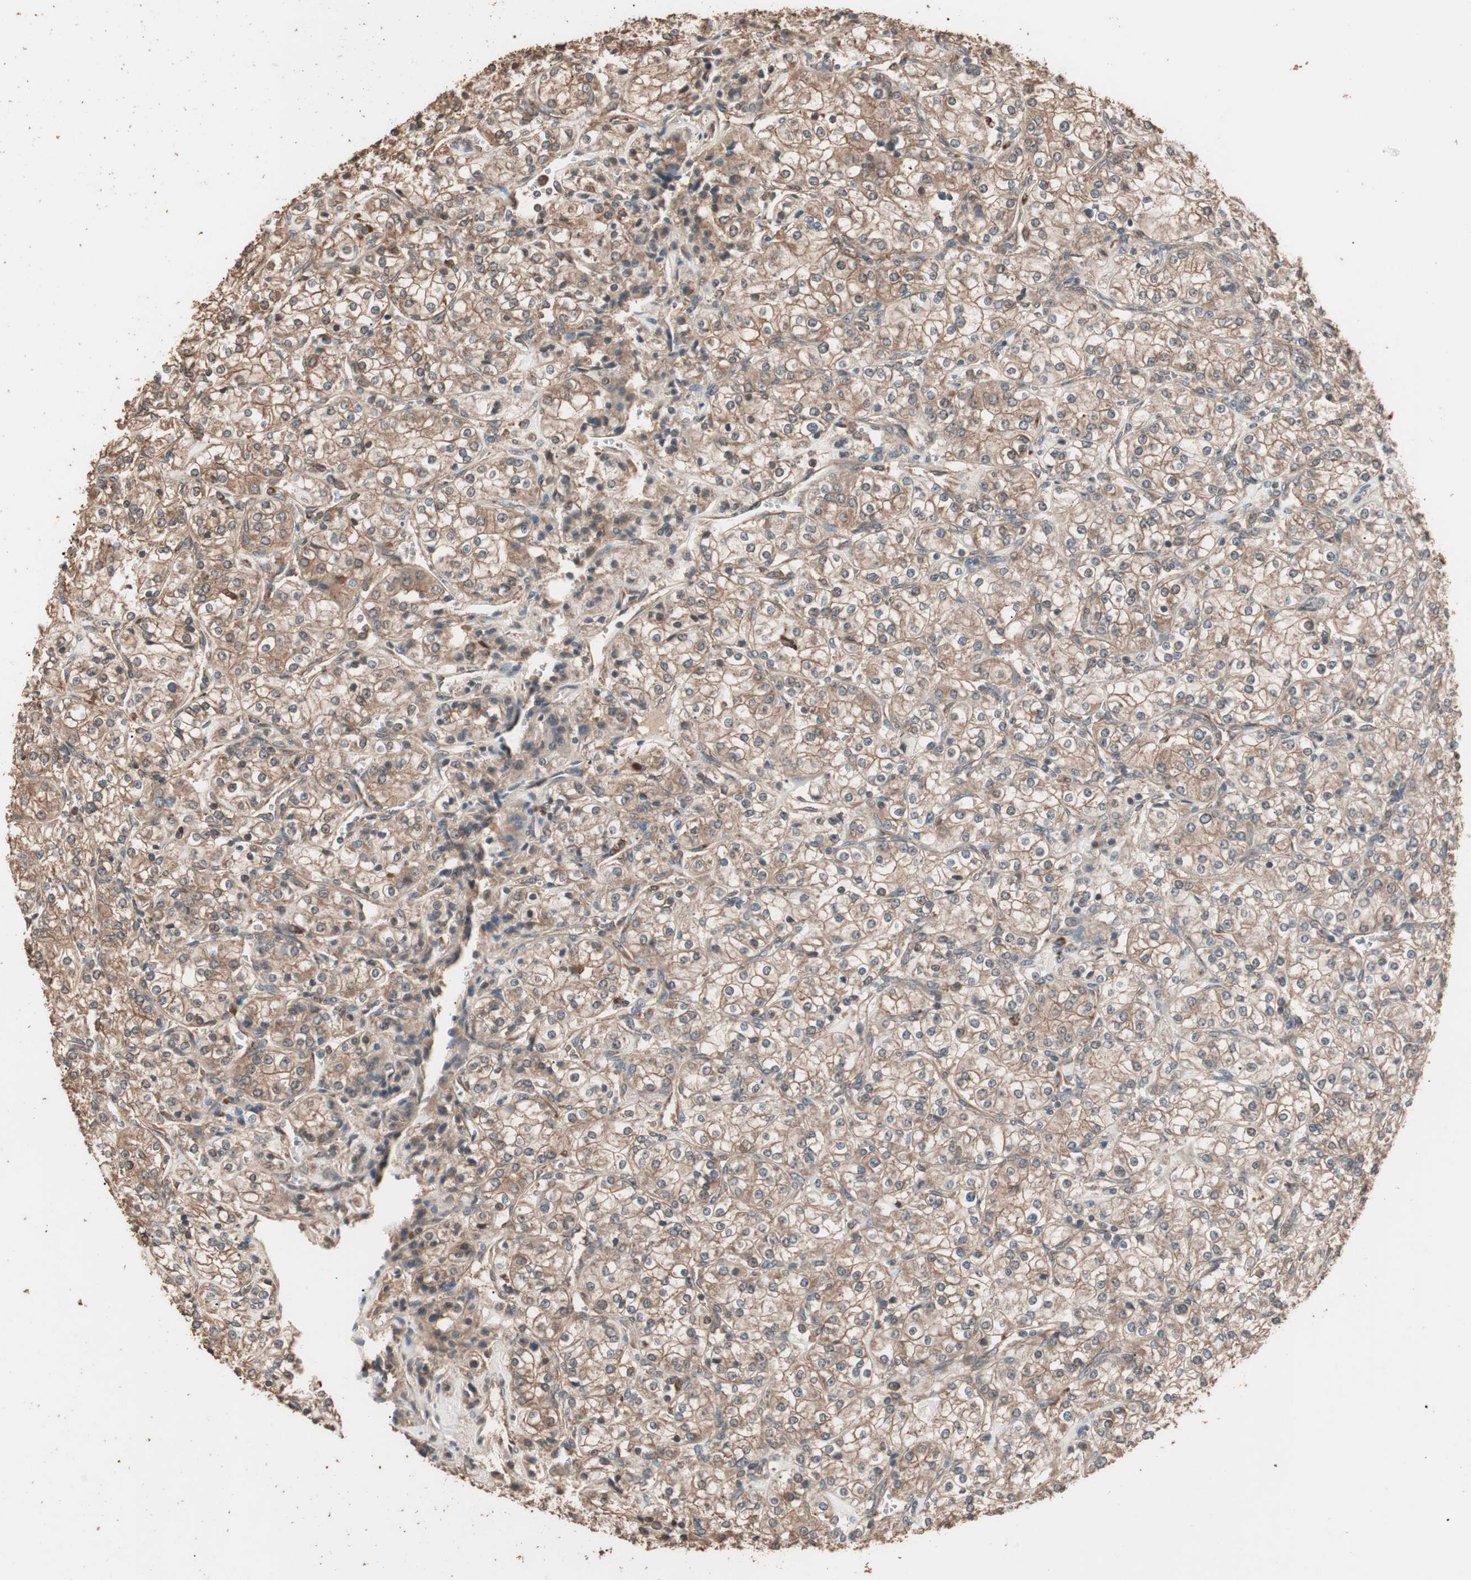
{"staining": {"intensity": "moderate", "quantity": ">75%", "location": "cytoplasmic/membranous"}, "tissue": "renal cancer", "cell_type": "Tumor cells", "image_type": "cancer", "snomed": [{"axis": "morphology", "description": "Adenocarcinoma, NOS"}, {"axis": "topography", "description": "Kidney"}], "caption": "There is medium levels of moderate cytoplasmic/membranous expression in tumor cells of renal cancer, as demonstrated by immunohistochemical staining (brown color).", "gene": "CCN4", "patient": {"sex": "male", "age": 77}}